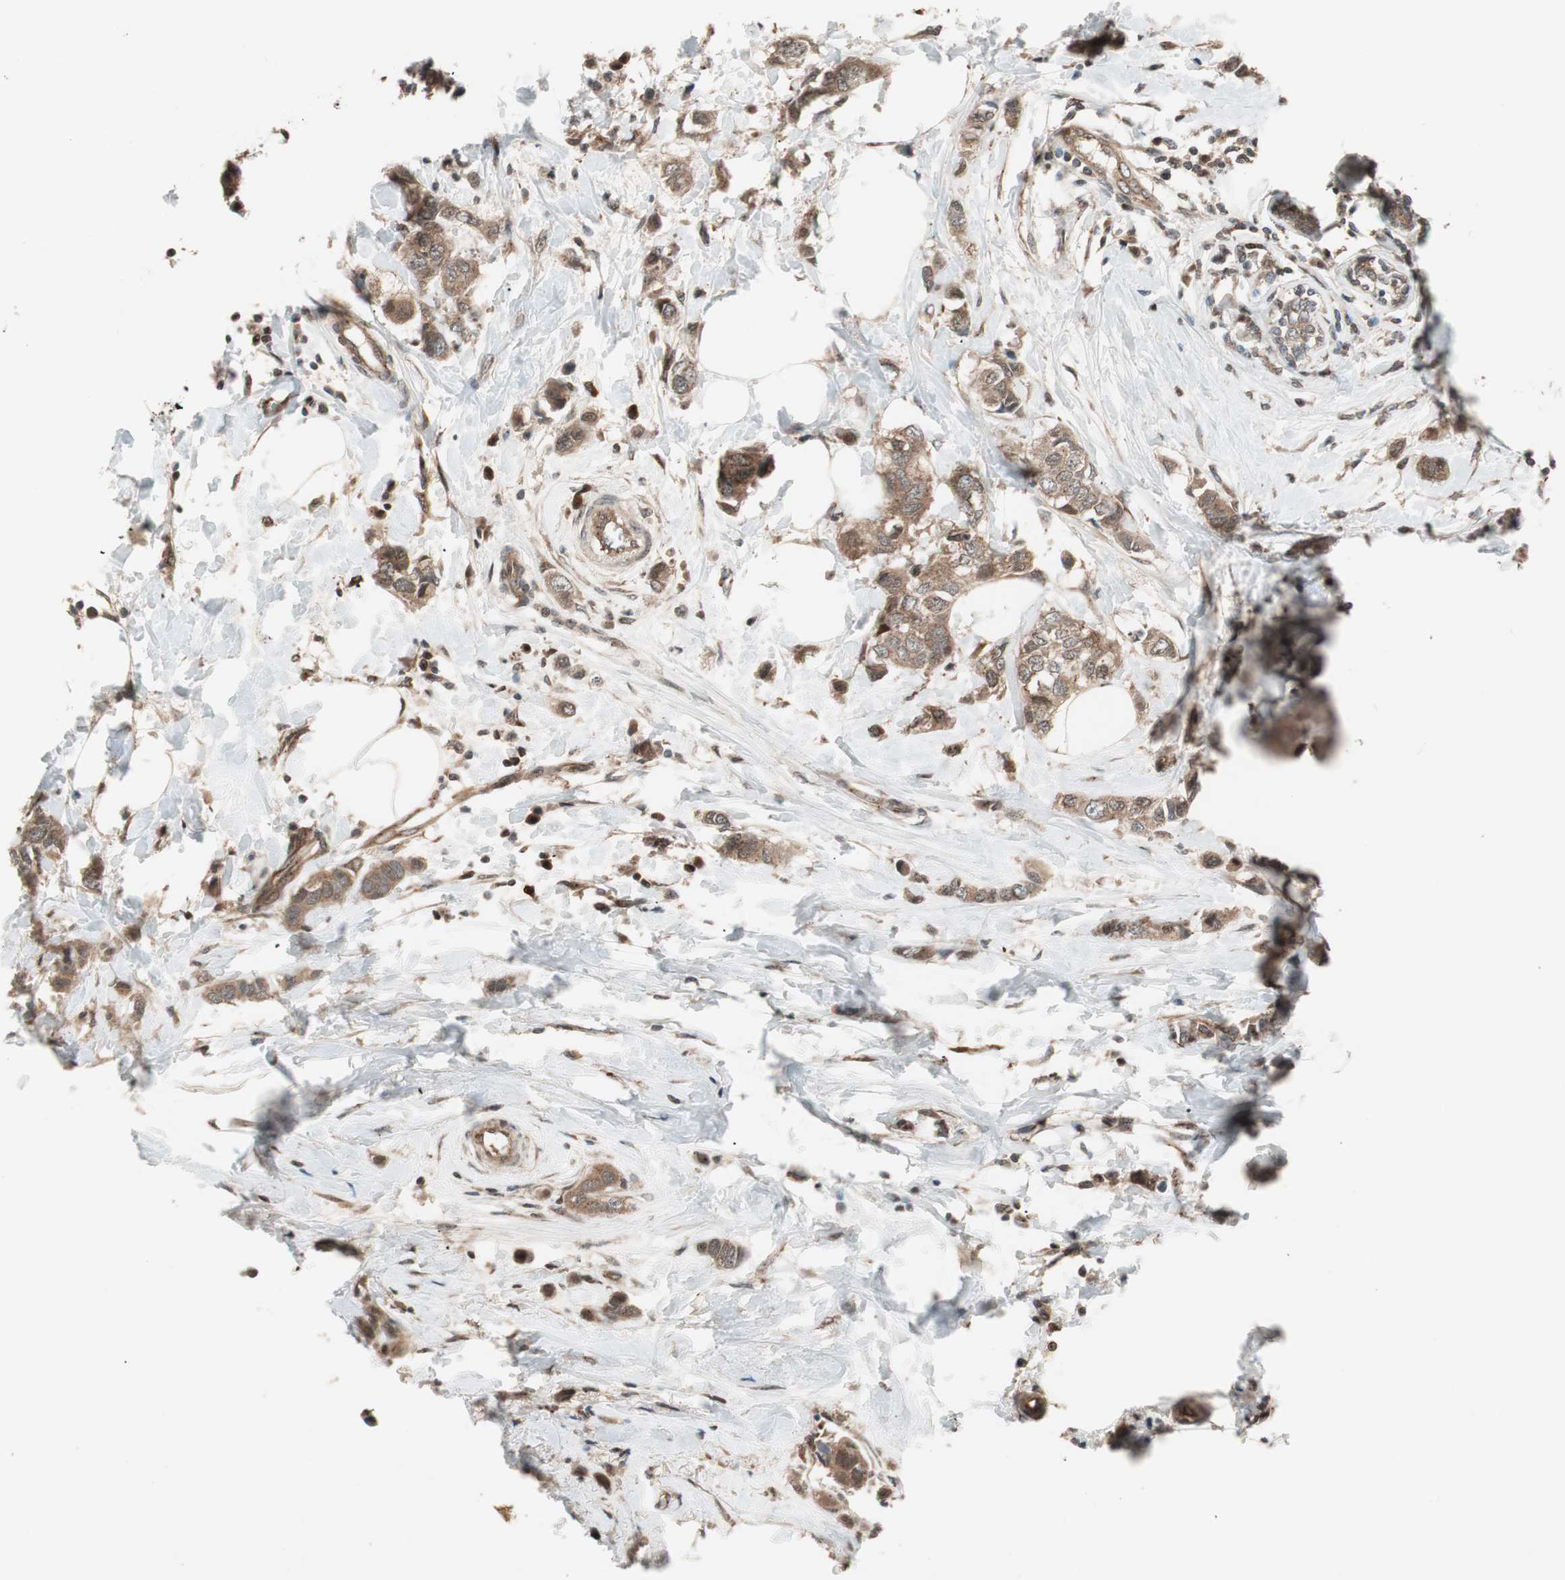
{"staining": {"intensity": "moderate", "quantity": ">75%", "location": "cytoplasmic/membranous"}, "tissue": "breast cancer", "cell_type": "Tumor cells", "image_type": "cancer", "snomed": [{"axis": "morphology", "description": "Duct carcinoma"}, {"axis": "topography", "description": "Breast"}], "caption": "Invasive ductal carcinoma (breast) stained for a protein (brown) displays moderate cytoplasmic/membranous positive positivity in about >75% of tumor cells.", "gene": "PRKG2", "patient": {"sex": "female", "age": 50}}